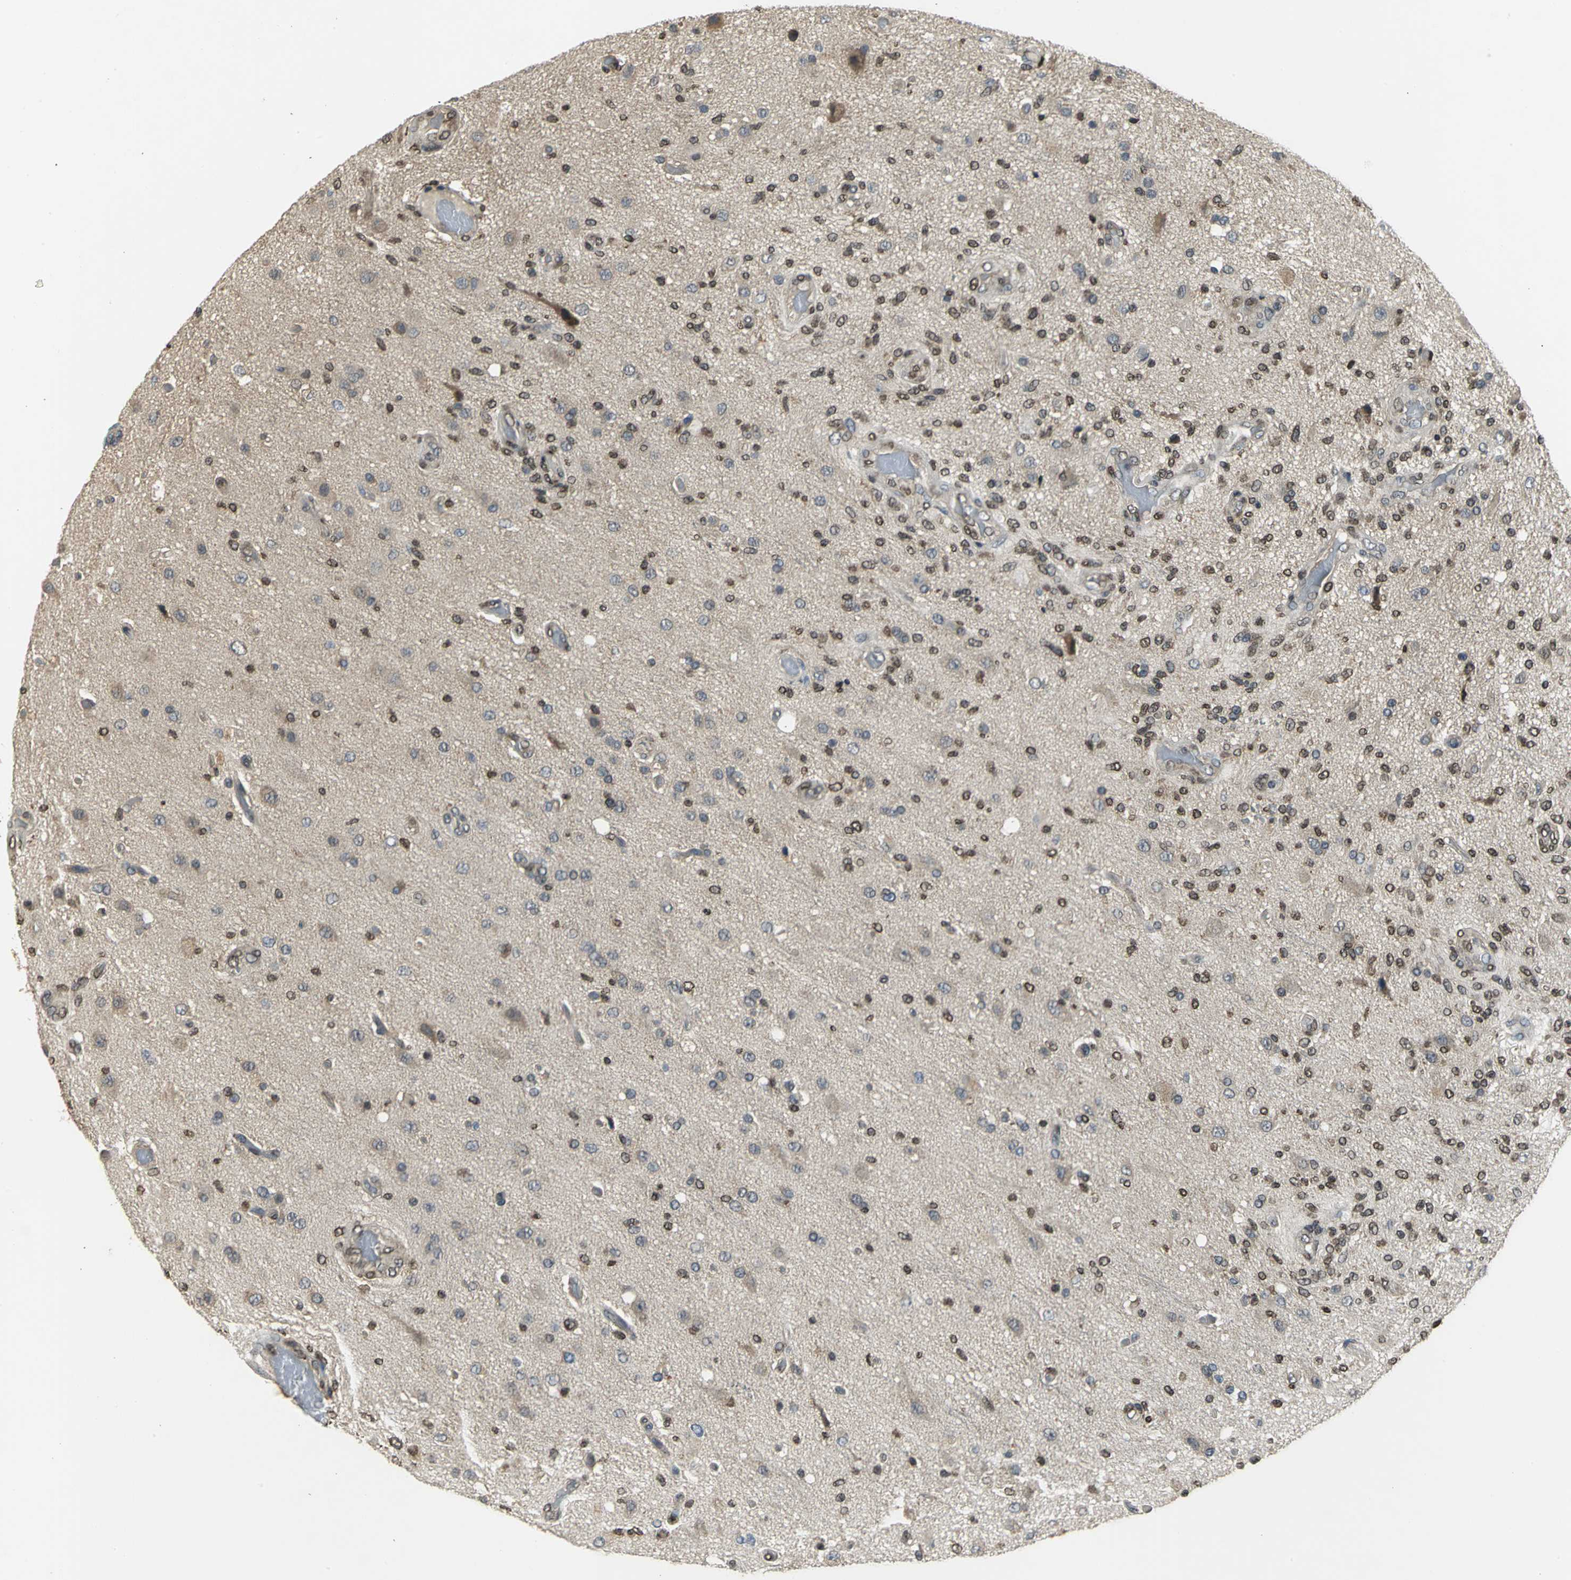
{"staining": {"intensity": "moderate", "quantity": ">75%", "location": "cytoplasmic/membranous,nuclear"}, "tissue": "glioma", "cell_type": "Tumor cells", "image_type": "cancer", "snomed": [{"axis": "morphology", "description": "Normal tissue, NOS"}, {"axis": "morphology", "description": "Glioma, malignant, High grade"}, {"axis": "topography", "description": "Cerebral cortex"}], "caption": "This photomicrograph reveals immunohistochemistry (IHC) staining of malignant glioma (high-grade), with medium moderate cytoplasmic/membranous and nuclear positivity in approximately >75% of tumor cells.", "gene": "AHR", "patient": {"sex": "male", "age": 77}}